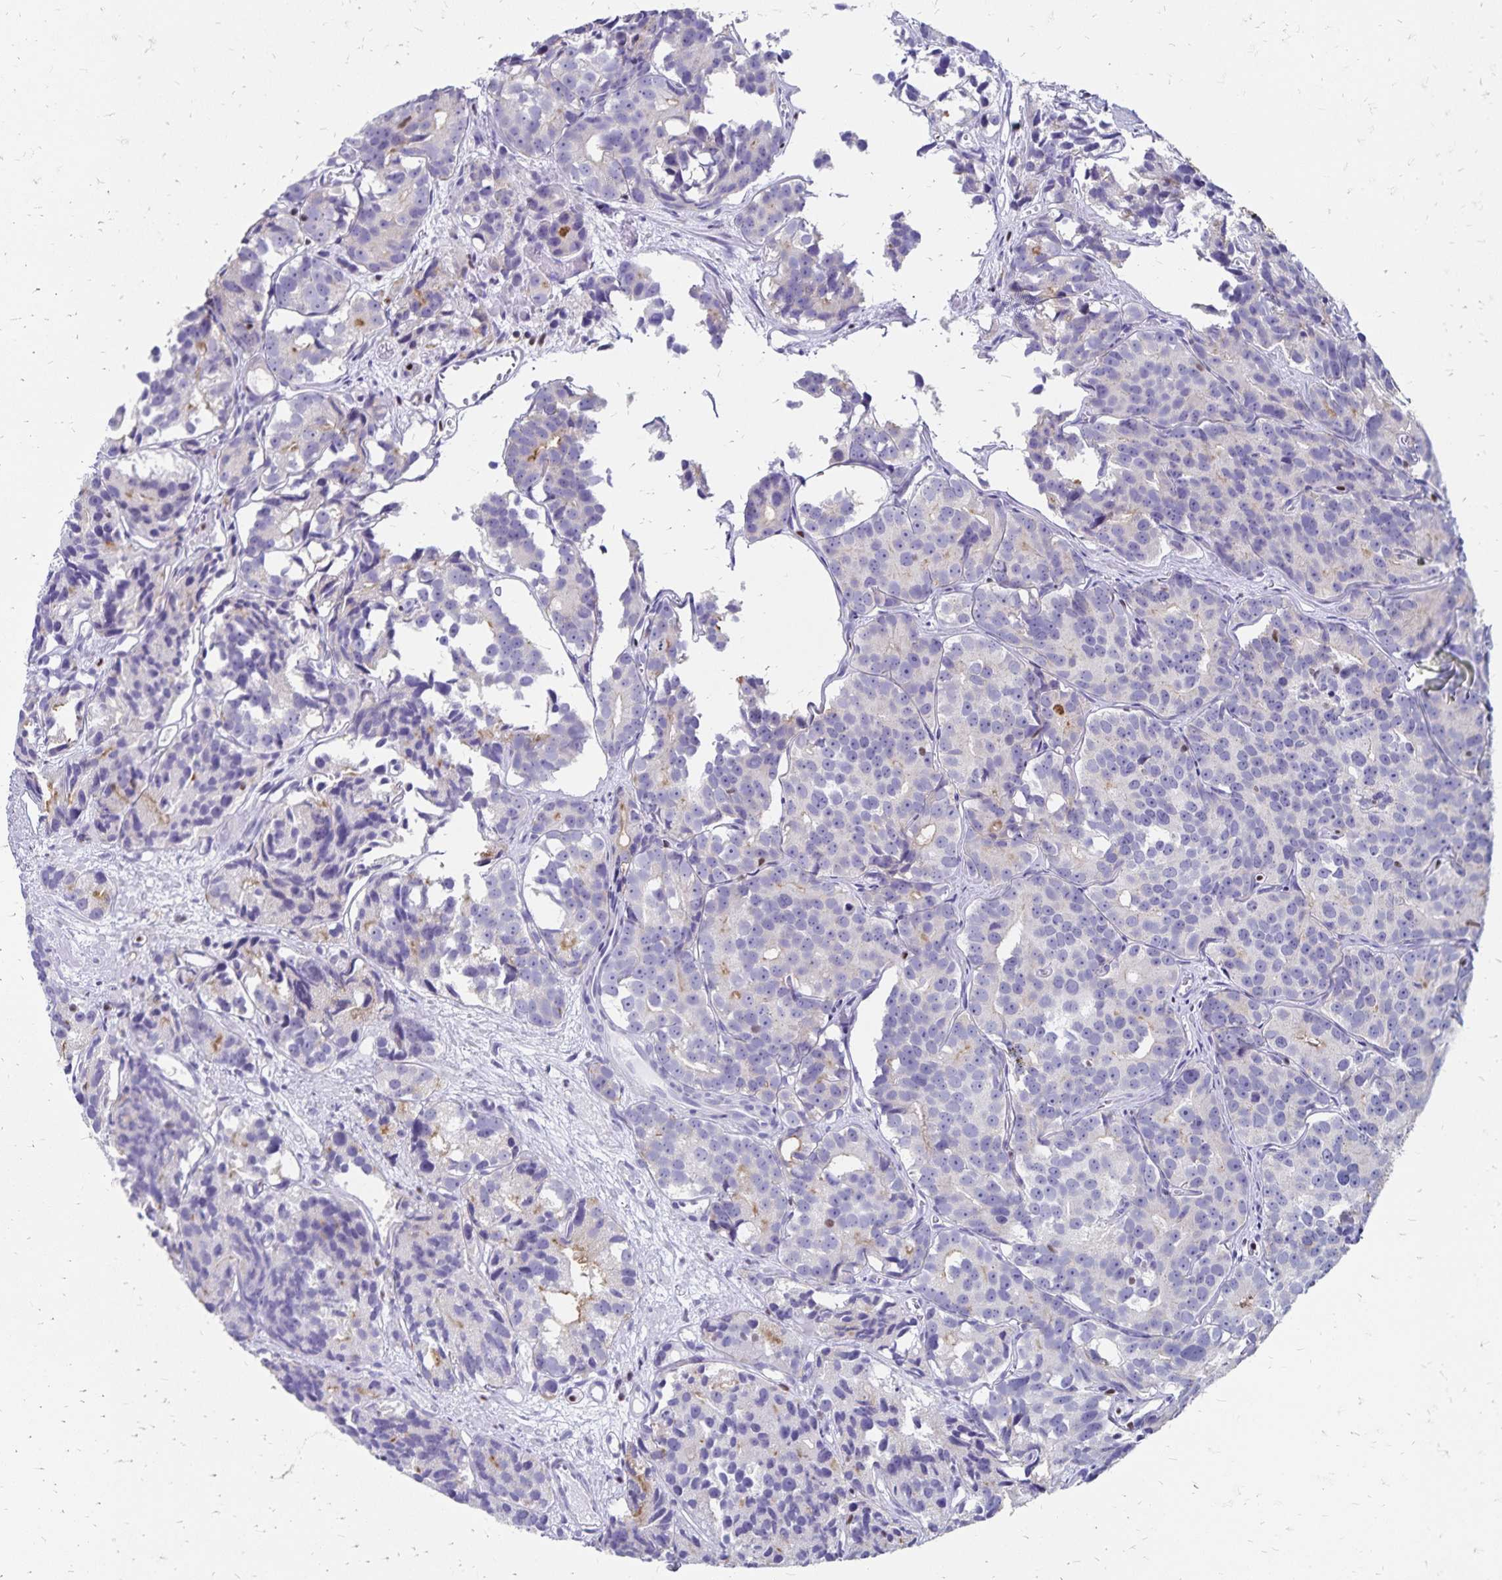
{"staining": {"intensity": "negative", "quantity": "none", "location": "none"}, "tissue": "prostate cancer", "cell_type": "Tumor cells", "image_type": "cancer", "snomed": [{"axis": "morphology", "description": "Adenocarcinoma, High grade"}, {"axis": "topography", "description": "Prostate"}], "caption": "Tumor cells are negative for brown protein staining in prostate cancer.", "gene": "IKZF1", "patient": {"sex": "male", "age": 77}}